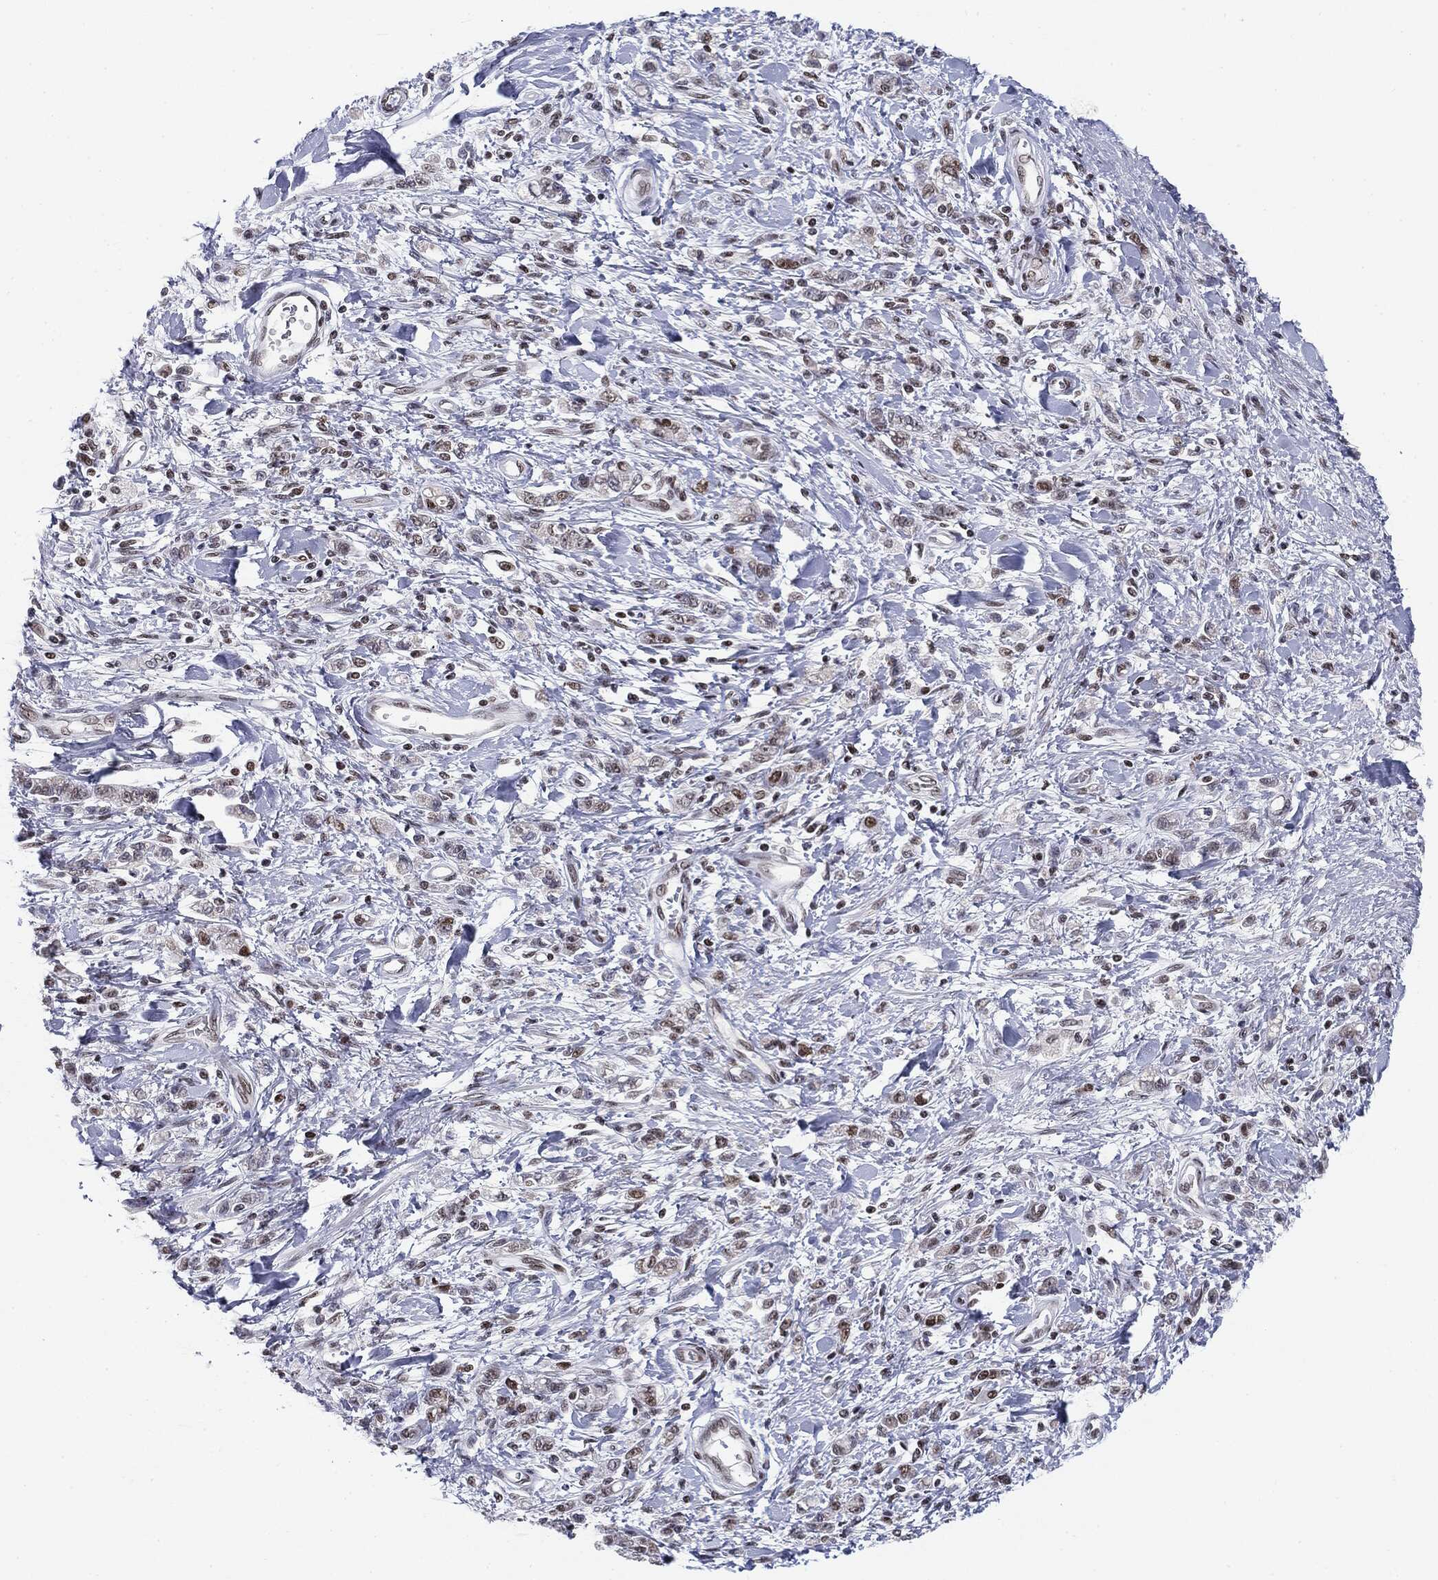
{"staining": {"intensity": "moderate", "quantity": "<25%", "location": "nuclear"}, "tissue": "stomach cancer", "cell_type": "Tumor cells", "image_type": "cancer", "snomed": [{"axis": "morphology", "description": "Adenocarcinoma, NOS"}, {"axis": "topography", "description": "Stomach"}], "caption": "An IHC histopathology image of tumor tissue is shown. Protein staining in brown labels moderate nuclear positivity in stomach cancer (adenocarcinoma) within tumor cells.", "gene": "MDC1", "patient": {"sex": "male", "age": 77}}